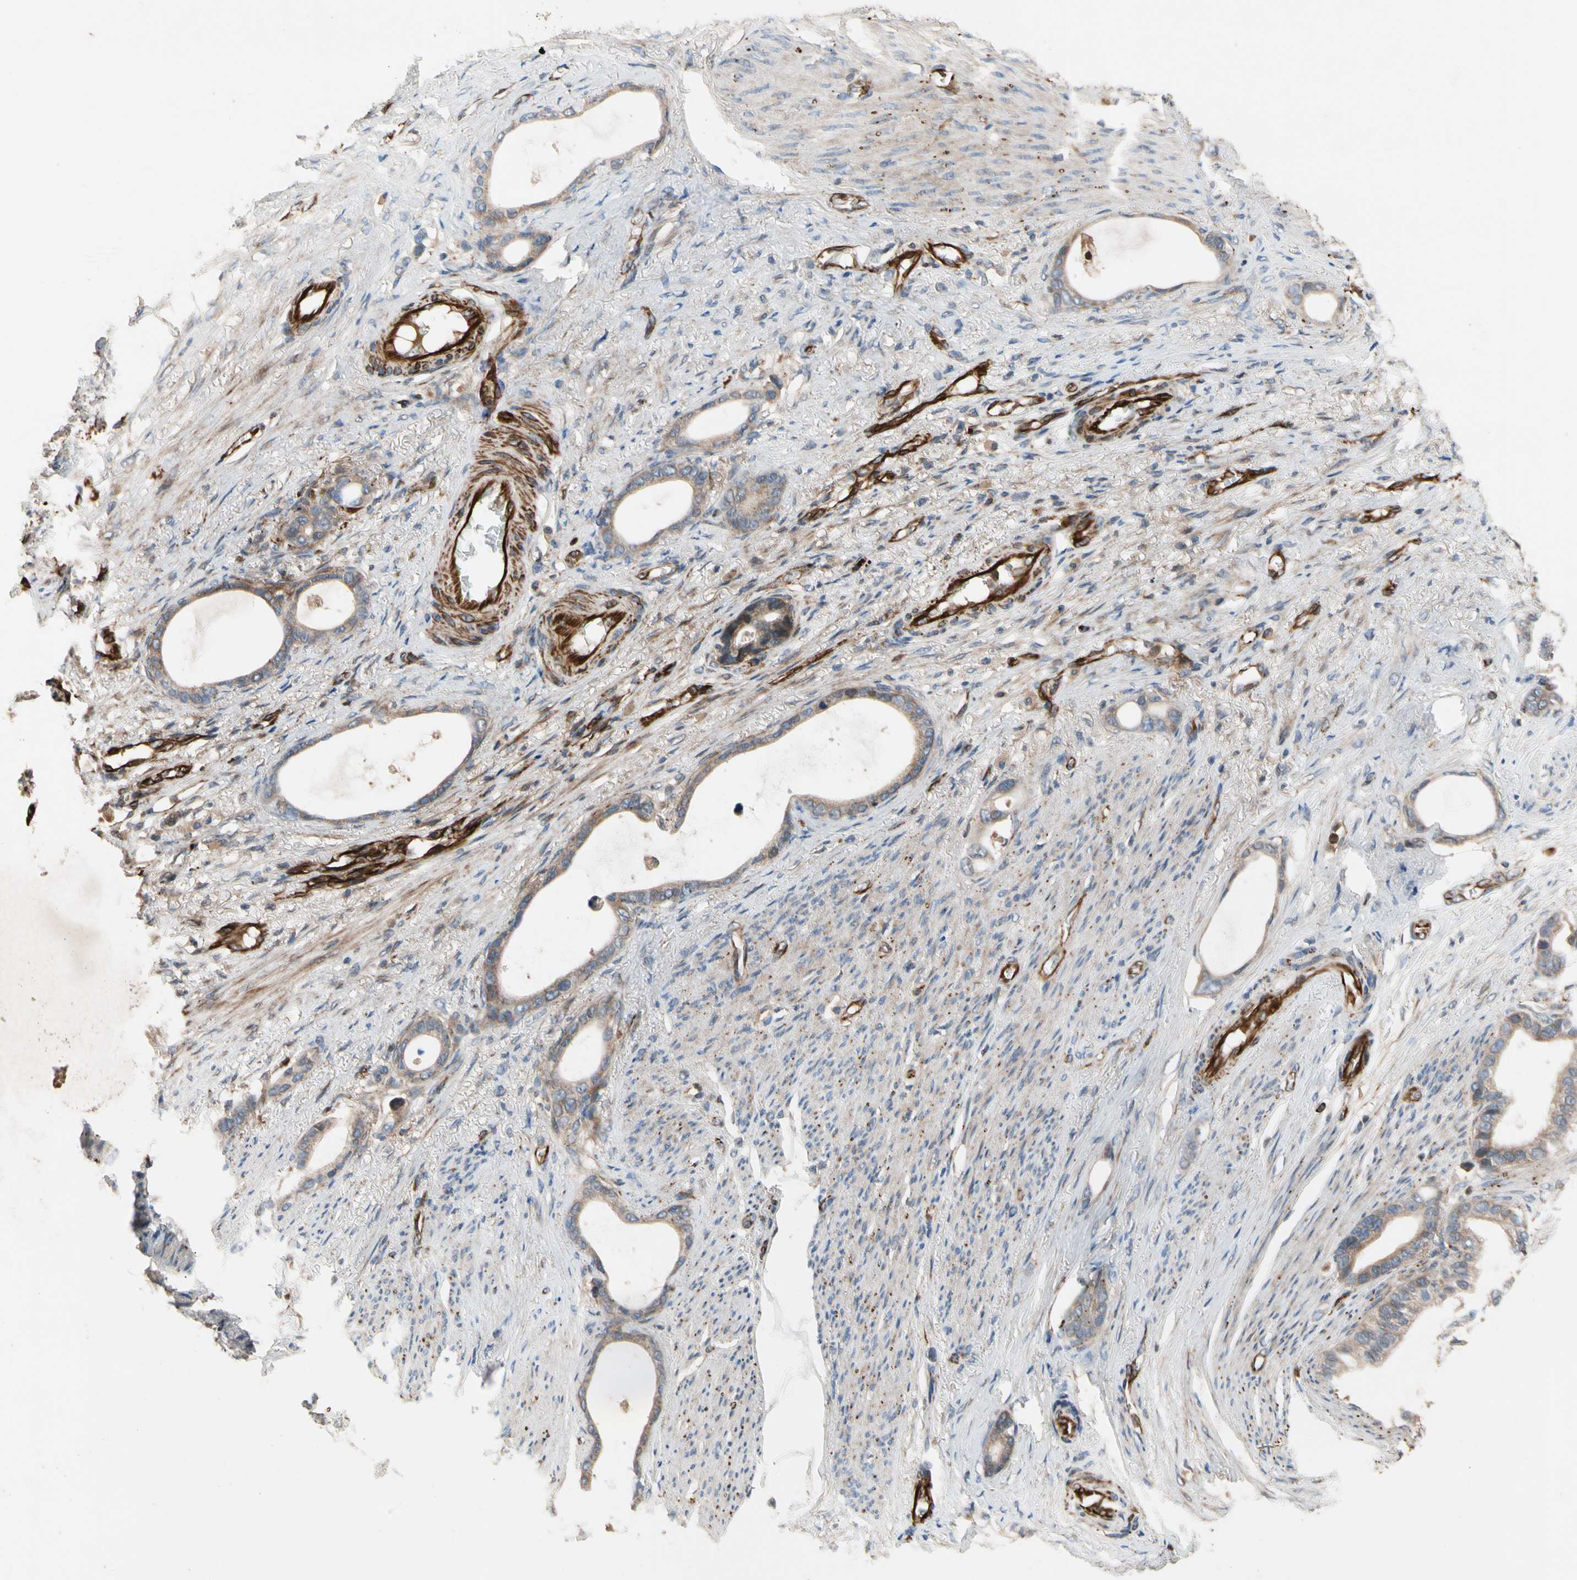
{"staining": {"intensity": "moderate", "quantity": ">75%", "location": "cytoplasmic/membranous"}, "tissue": "stomach cancer", "cell_type": "Tumor cells", "image_type": "cancer", "snomed": [{"axis": "morphology", "description": "Adenocarcinoma, NOS"}, {"axis": "topography", "description": "Stomach"}], "caption": "Protein analysis of adenocarcinoma (stomach) tissue exhibits moderate cytoplasmic/membranous expression in approximately >75% of tumor cells. (IHC, brightfield microscopy, high magnification).", "gene": "FGD6", "patient": {"sex": "female", "age": 75}}